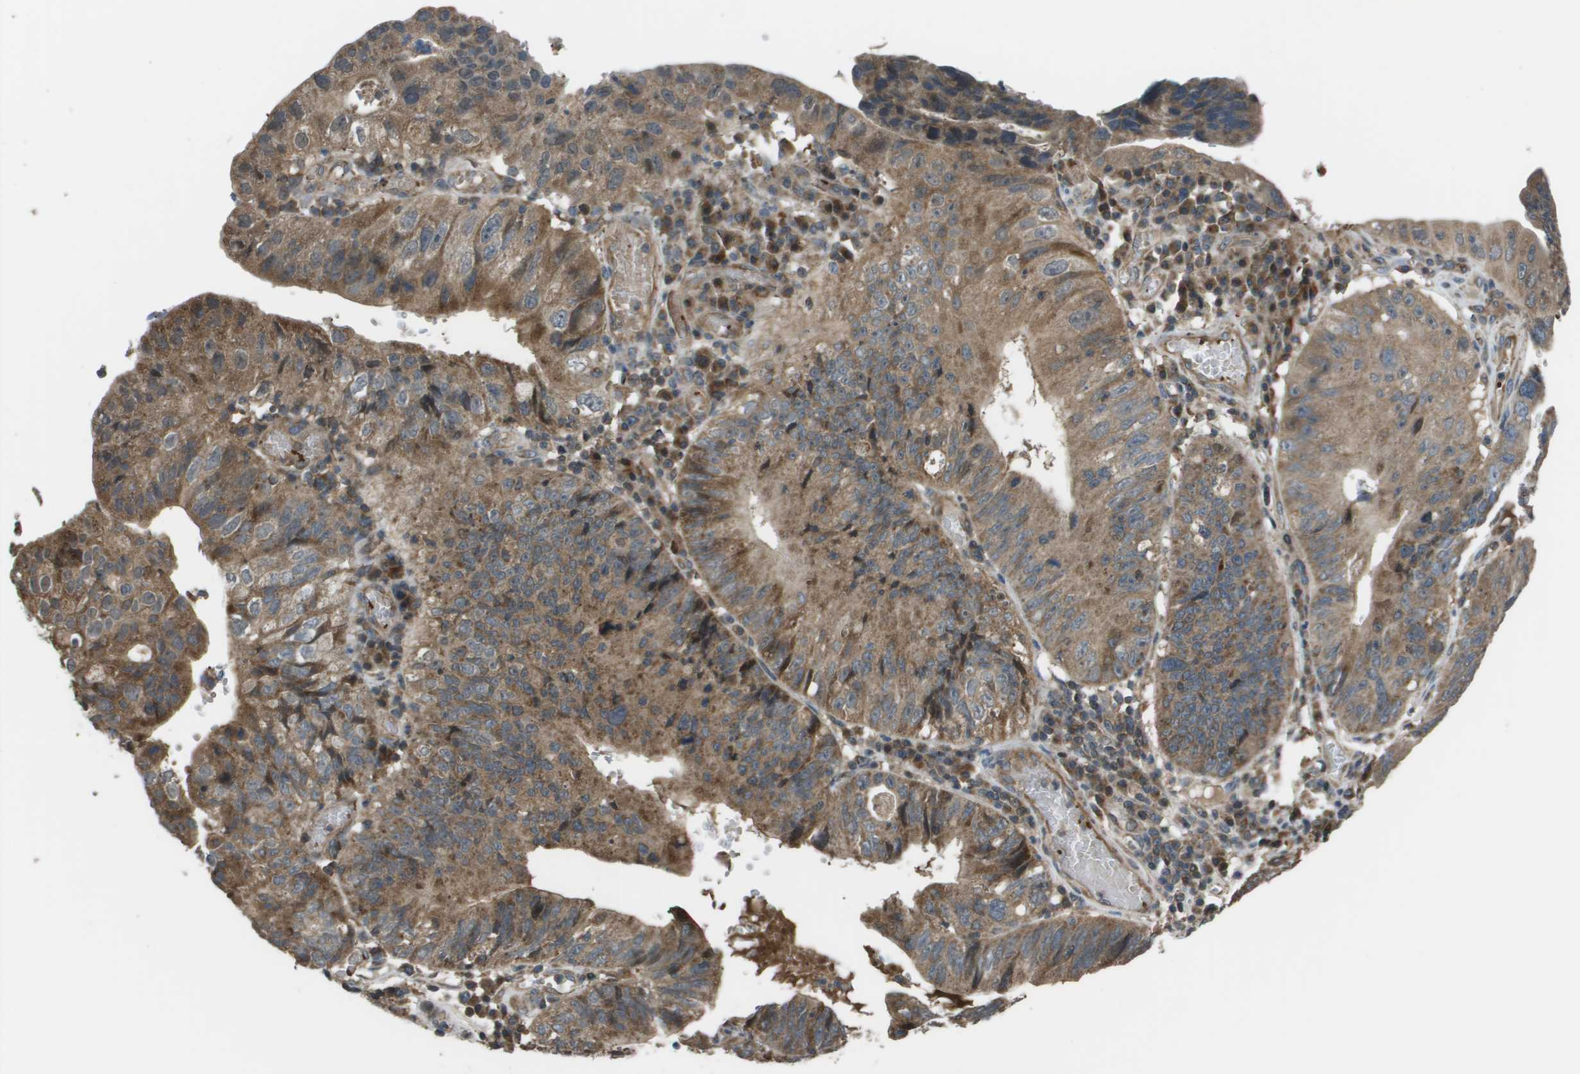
{"staining": {"intensity": "moderate", "quantity": ">75%", "location": "cytoplasmic/membranous"}, "tissue": "stomach cancer", "cell_type": "Tumor cells", "image_type": "cancer", "snomed": [{"axis": "morphology", "description": "Adenocarcinoma, NOS"}, {"axis": "topography", "description": "Stomach"}], "caption": "Stomach adenocarcinoma stained with a brown dye exhibits moderate cytoplasmic/membranous positive expression in about >75% of tumor cells.", "gene": "PLPBP", "patient": {"sex": "male", "age": 59}}